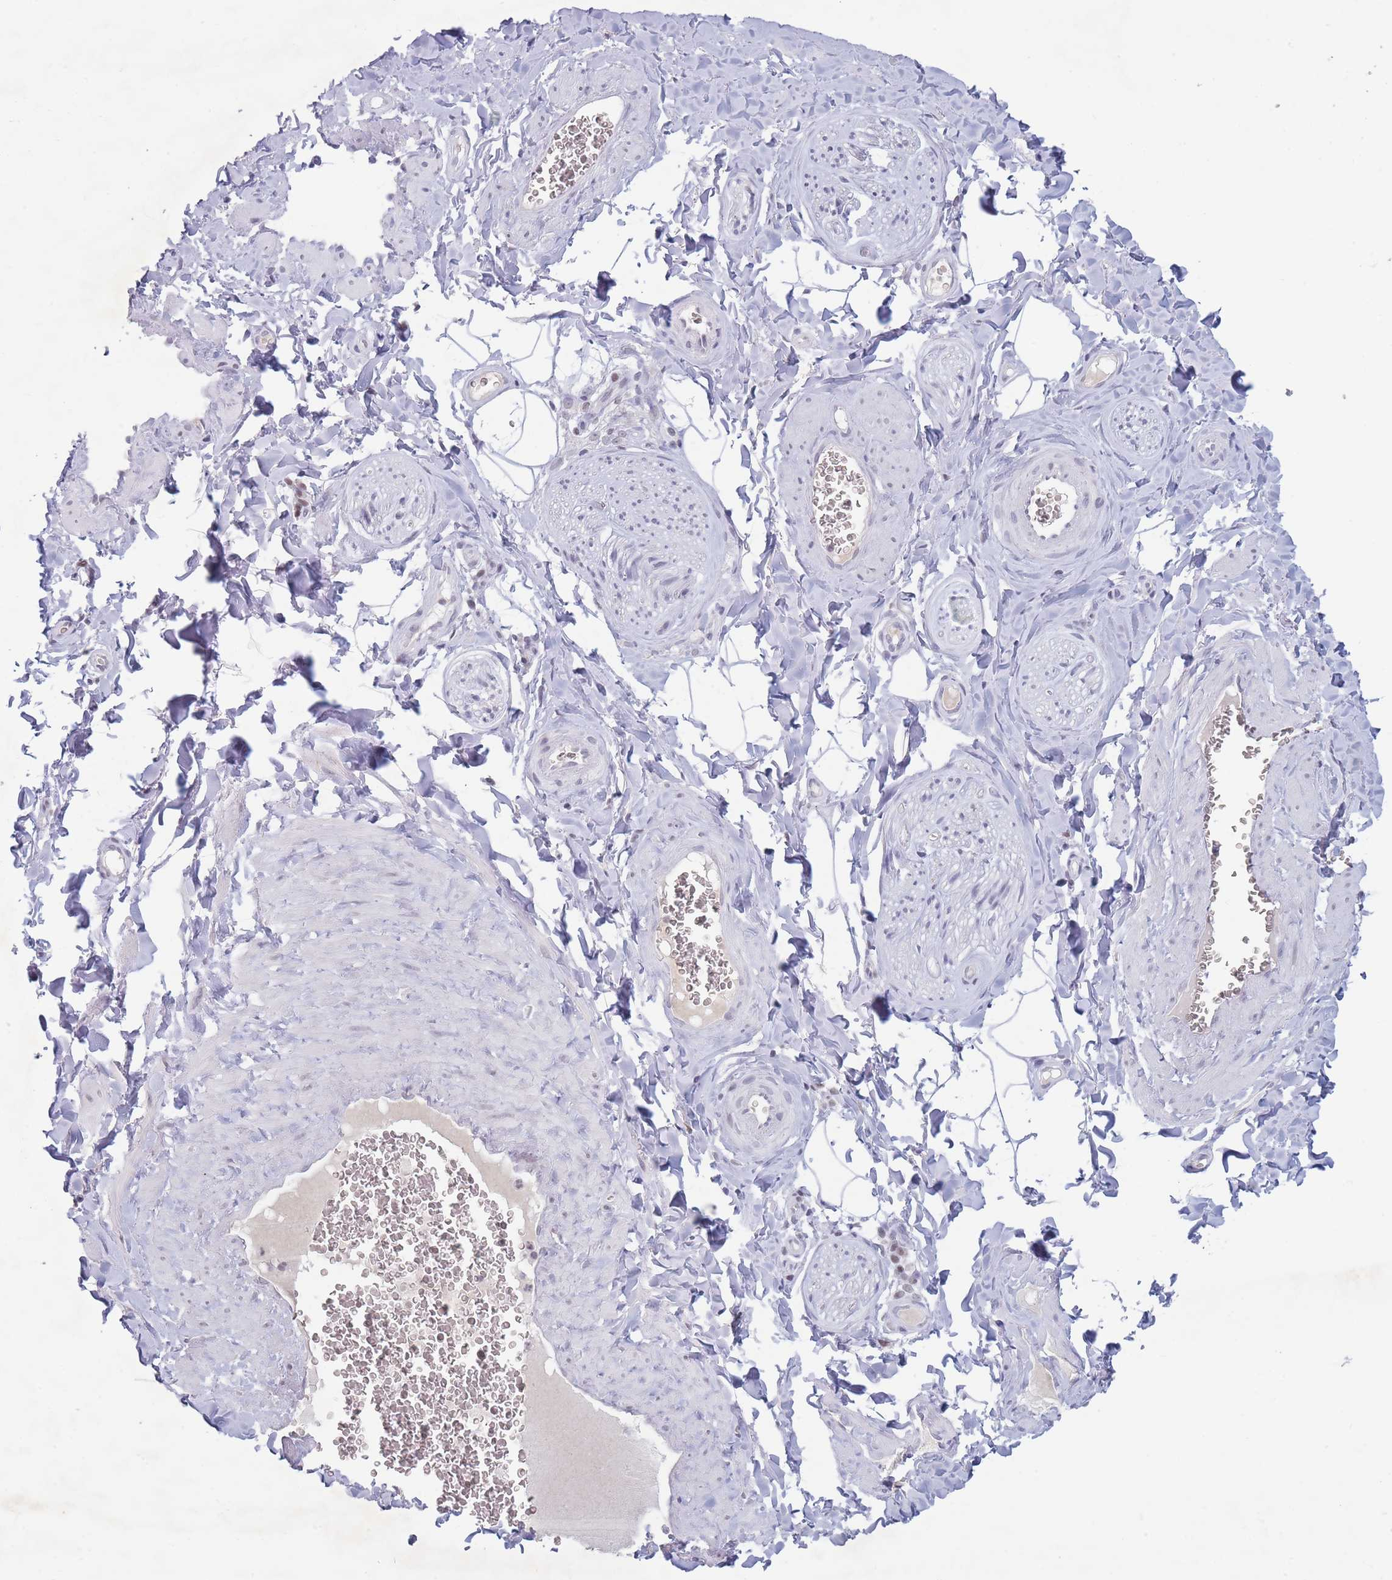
{"staining": {"intensity": "negative", "quantity": "none", "location": "none"}, "tissue": "adipose tissue", "cell_type": "Adipocytes", "image_type": "normal", "snomed": [{"axis": "morphology", "description": "Normal tissue, NOS"}, {"axis": "topography", "description": "Soft tissue"}, {"axis": "topography", "description": "Adipose tissue"}, {"axis": "topography", "description": "Vascular tissue"}, {"axis": "topography", "description": "Peripheral nerve tissue"}], "caption": "Adipocytes are negative for protein expression in normal human adipose tissue. (DAB immunohistochemistry with hematoxylin counter stain).", "gene": "ARID3B", "patient": {"sex": "male", "age": 46}}